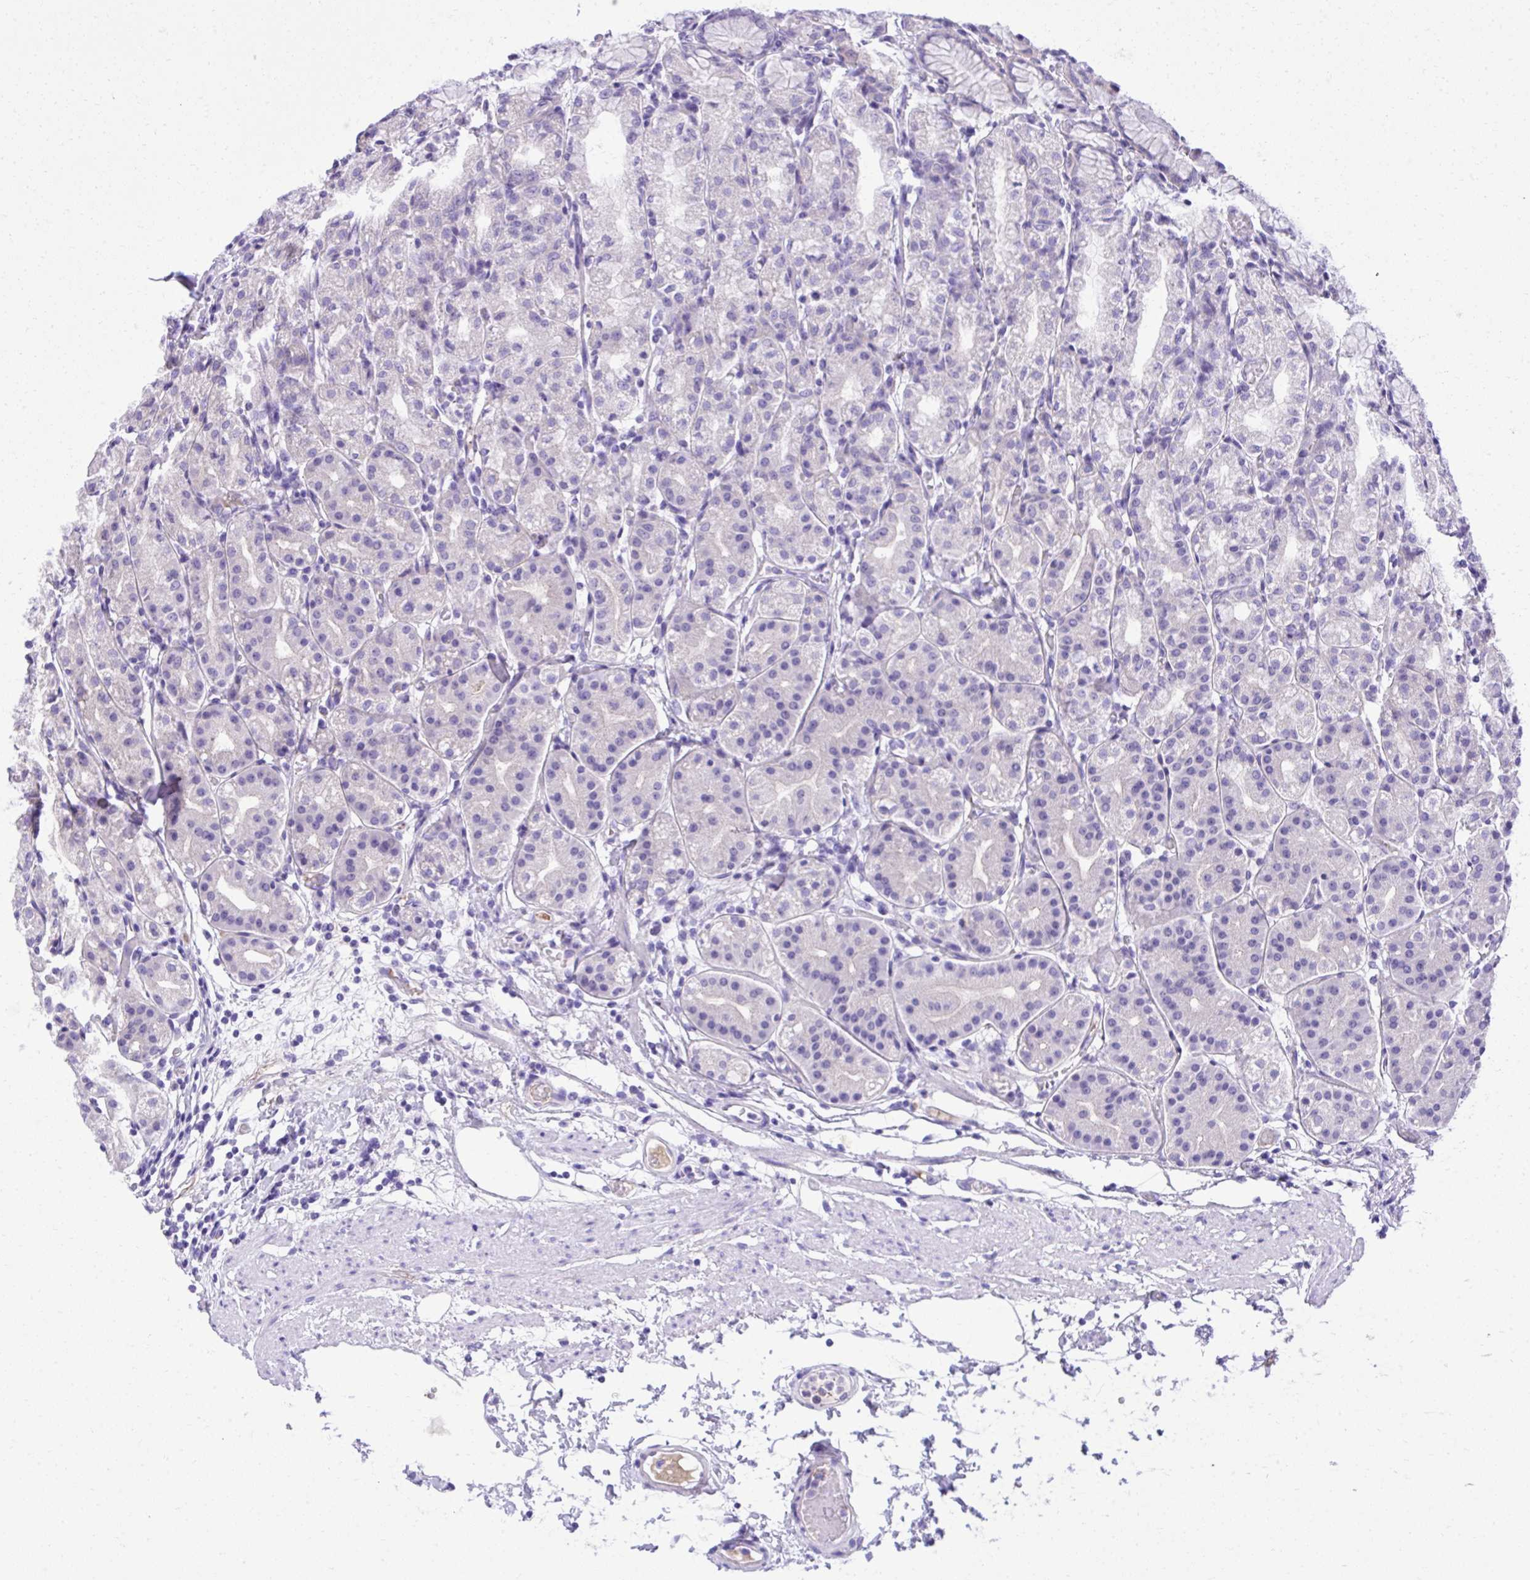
{"staining": {"intensity": "negative", "quantity": "none", "location": "none"}, "tissue": "stomach", "cell_type": "Glandular cells", "image_type": "normal", "snomed": [{"axis": "morphology", "description": "Normal tissue, NOS"}, {"axis": "topography", "description": "Stomach"}], "caption": "The histopathology image exhibits no staining of glandular cells in benign stomach. (DAB immunohistochemistry (IHC) with hematoxylin counter stain).", "gene": "ST6GALNAC3", "patient": {"sex": "female", "age": 57}}